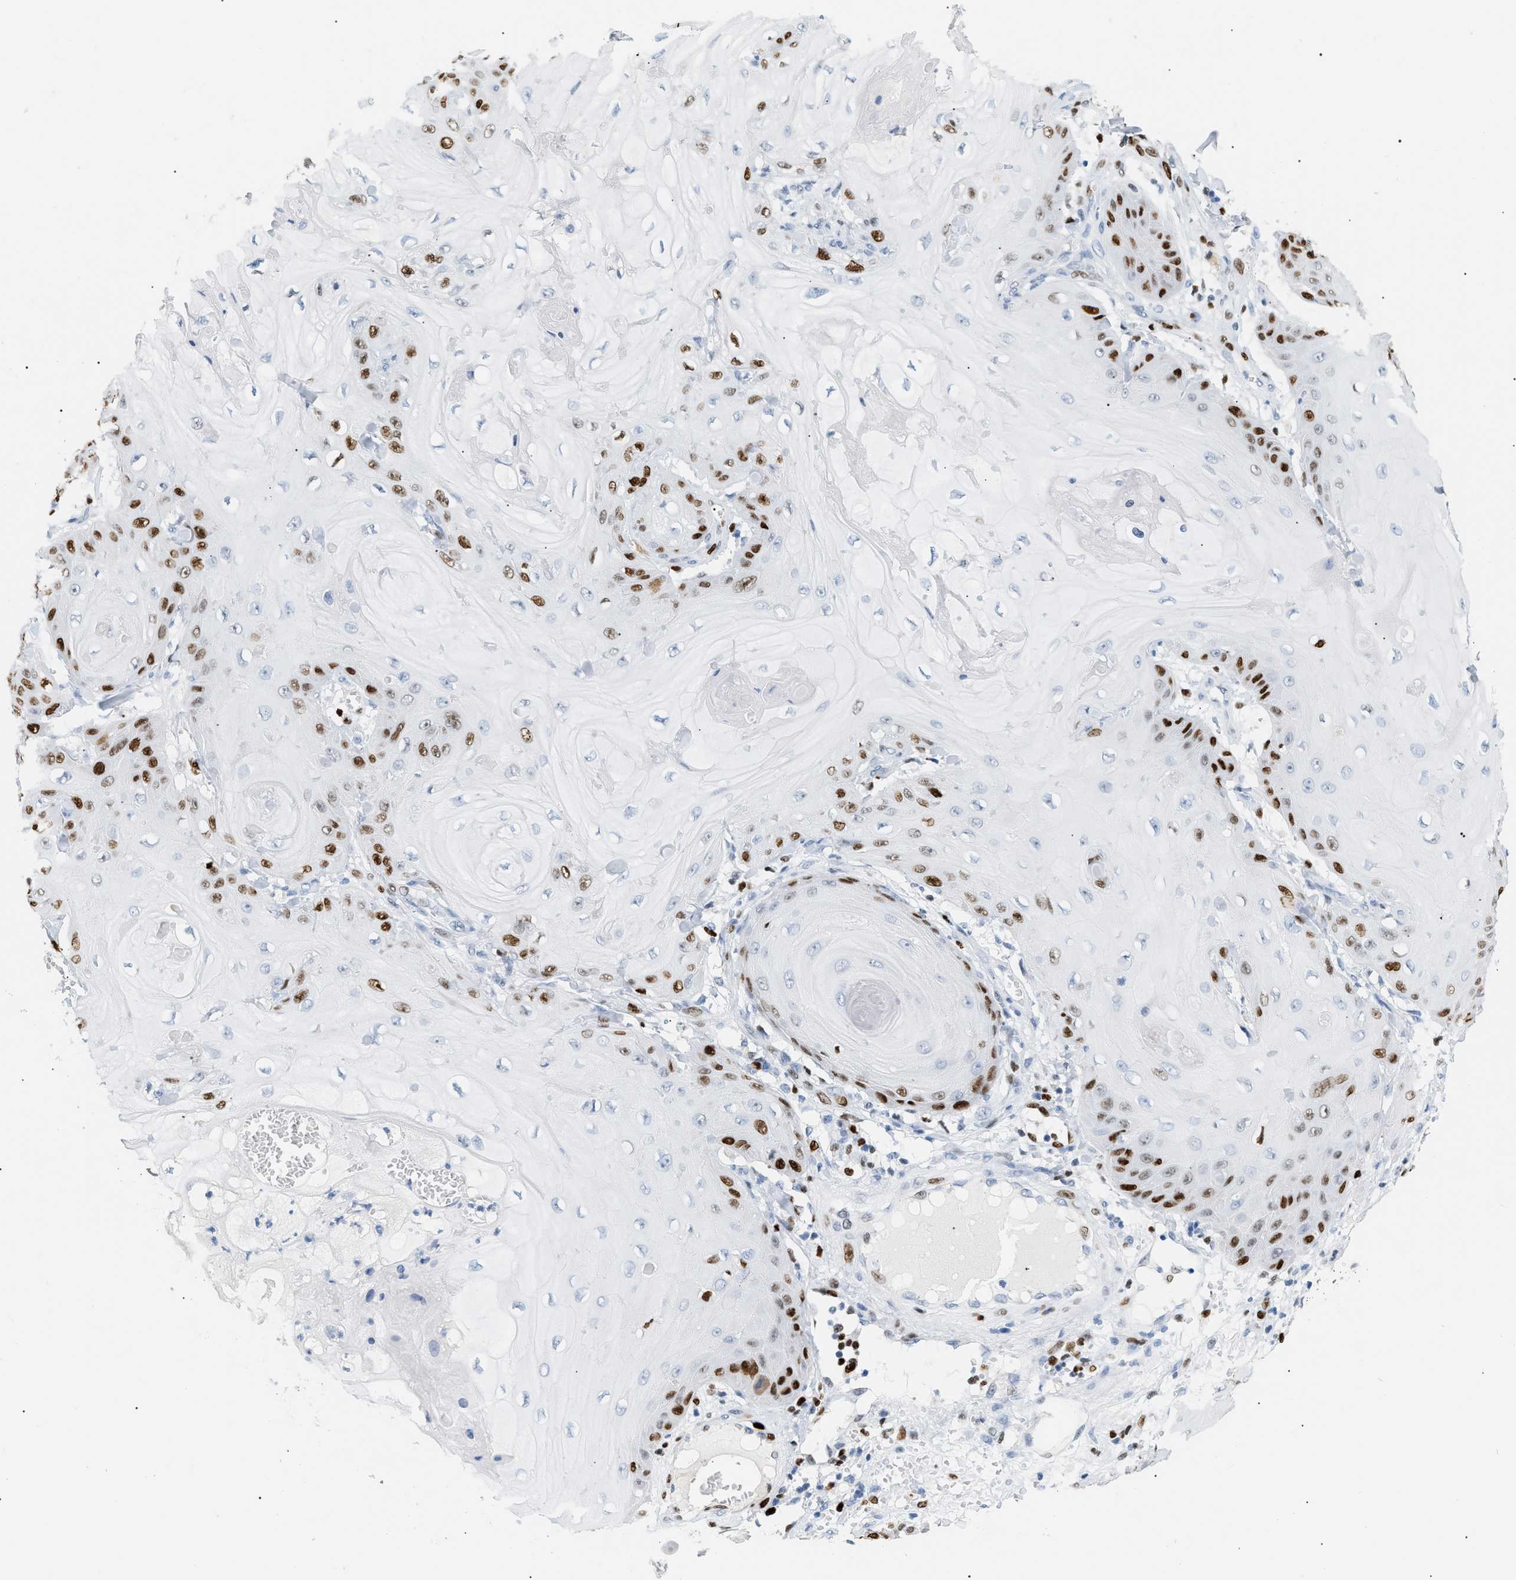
{"staining": {"intensity": "strong", "quantity": ">75%", "location": "nuclear"}, "tissue": "skin cancer", "cell_type": "Tumor cells", "image_type": "cancer", "snomed": [{"axis": "morphology", "description": "Squamous cell carcinoma, NOS"}, {"axis": "topography", "description": "Skin"}], "caption": "Human skin cancer stained with a brown dye displays strong nuclear positive expression in approximately >75% of tumor cells.", "gene": "MCM7", "patient": {"sex": "male", "age": 74}}